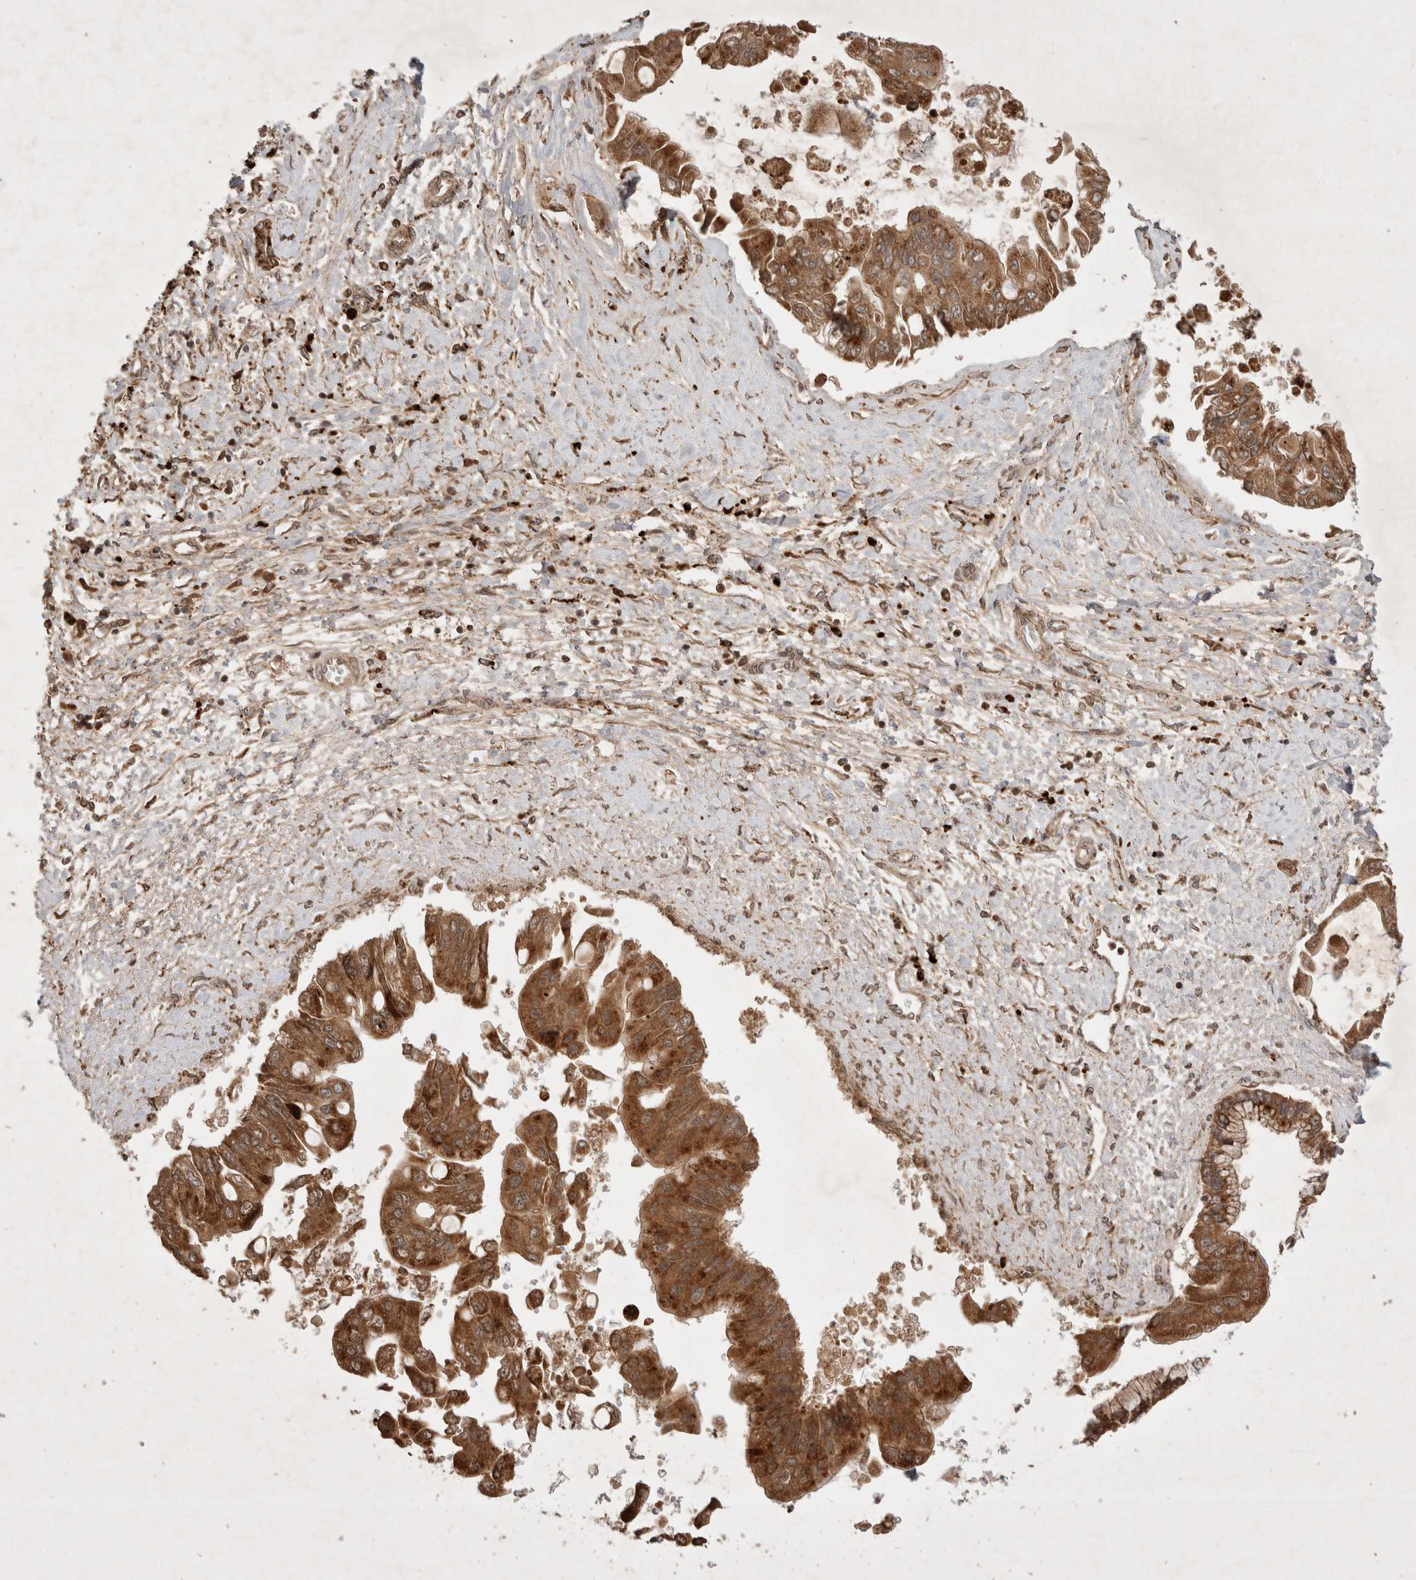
{"staining": {"intensity": "moderate", "quantity": ">75%", "location": "cytoplasmic/membranous"}, "tissue": "liver cancer", "cell_type": "Tumor cells", "image_type": "cancer", "snomed": [{"axis": "morphology", "description": "Cholangiocarcinoma"}, {"axis": "topography", "description": "Liver"}], "caption": "Liver cancer tissue reveals moderate cytoplasmic/membranous expression in approximately >75% of tumor cells, visualized by immunohistochemistry.", "gene": "FAM221A", "patient": {"sex": "male", "age": 50}}